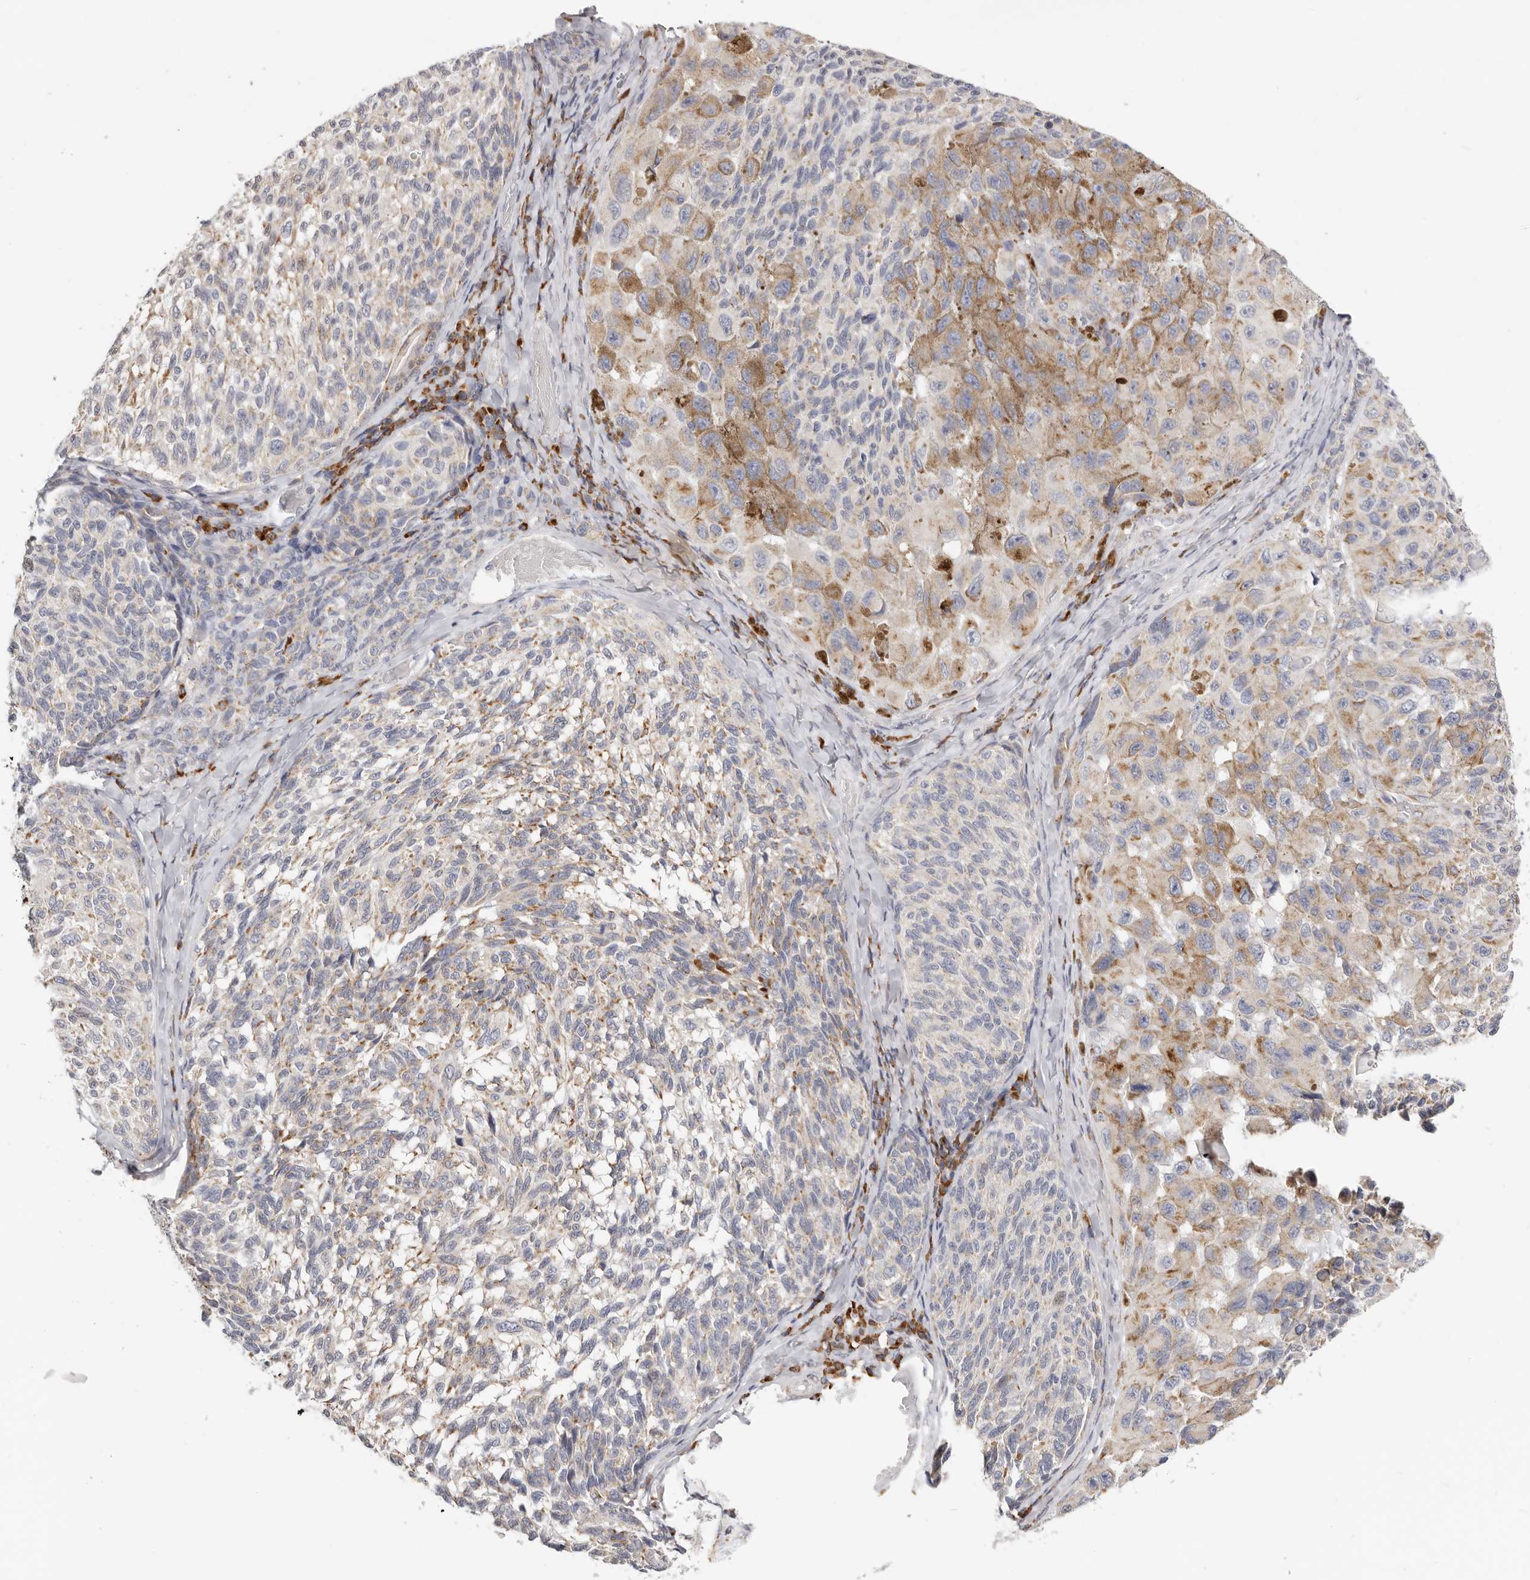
{"staining": {"intensity": "weak", "quantity": "25%-75%", "location": "cytoplasmic/membranous"}, "tissue": "melanoma", "cell_type": "Tumor cells", "image_type": "cancer", "snomed": [{"axis": "morphology", "description": "Malignant melanoma, NOS"}, {"axis": "topography", "description": "Skin"}], "caption": "IHC of human malignant melanoma exhibits low levels of weak cytoplasmic/membranous positivity in approximately 25%-75% of tumor cells. The staining was performed using DAB (3,3'-diaminobenzidine), with brown indicating positive protein expression. Nuclei are stained blue with hematoxylin.", "gene": "IL32", "patient": {"sex": "female", "age": 73}}